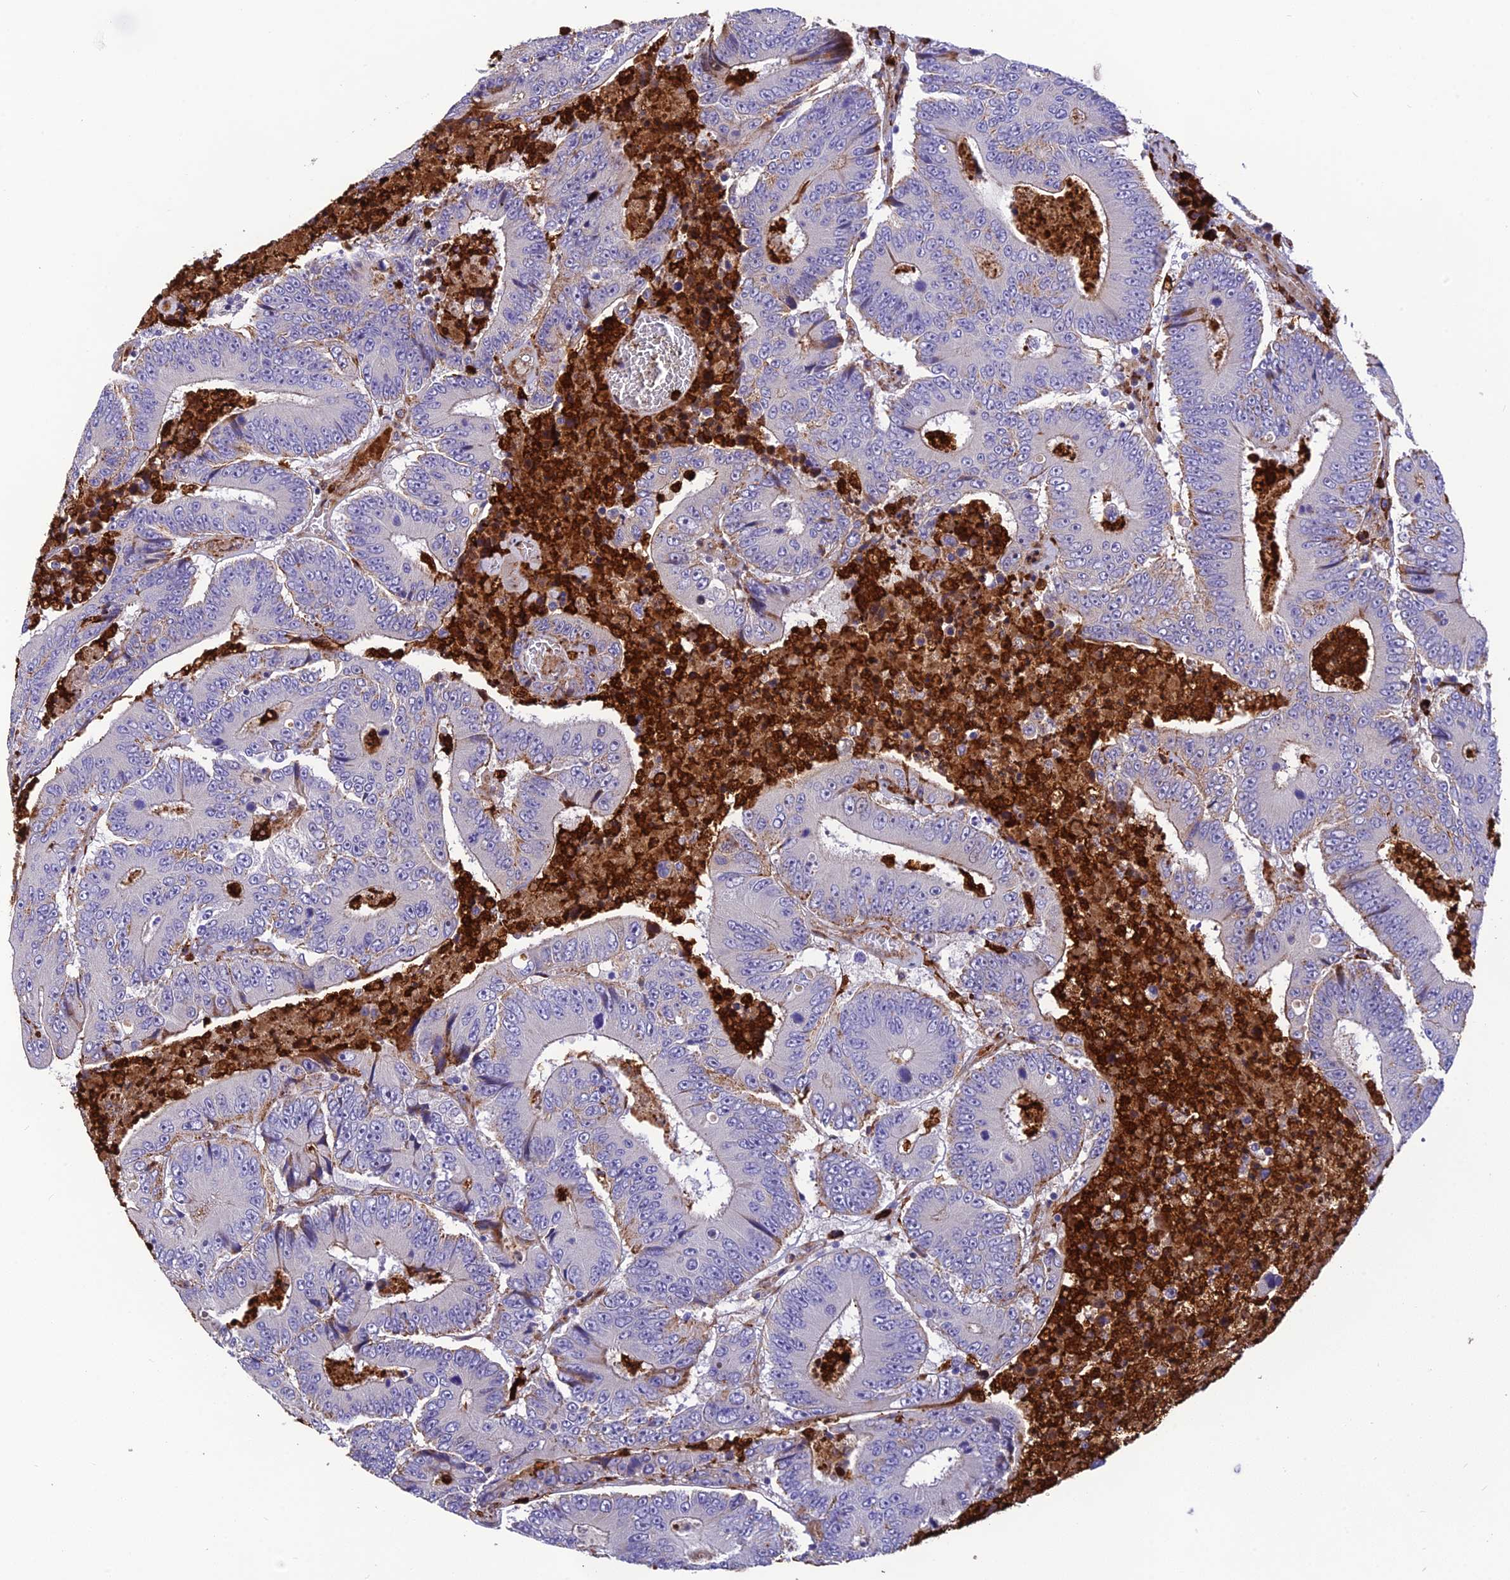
{"staining": {"intensity": "moderate", "quantity": "<25%", "location": "cytoplasmic/membranous"}, "tissue": "colorectal cancer", "cell_type": "Tumor cells", "image_type": "cancer", "snomed": [{"axis": "morphology", "description": "Adenocarcinoma, NOS"}, {"axis": "topography", "description": "Colon"}], "caption": "DAB immunohistochemical staining of adenocarcinoma (colorectal) demonstrates moderate cytoplasmic/membranous protein expression in approximately <25% of tumor cells.", "gene": "CPSF4L", "patient": {"sex": "male", "age": 83}}